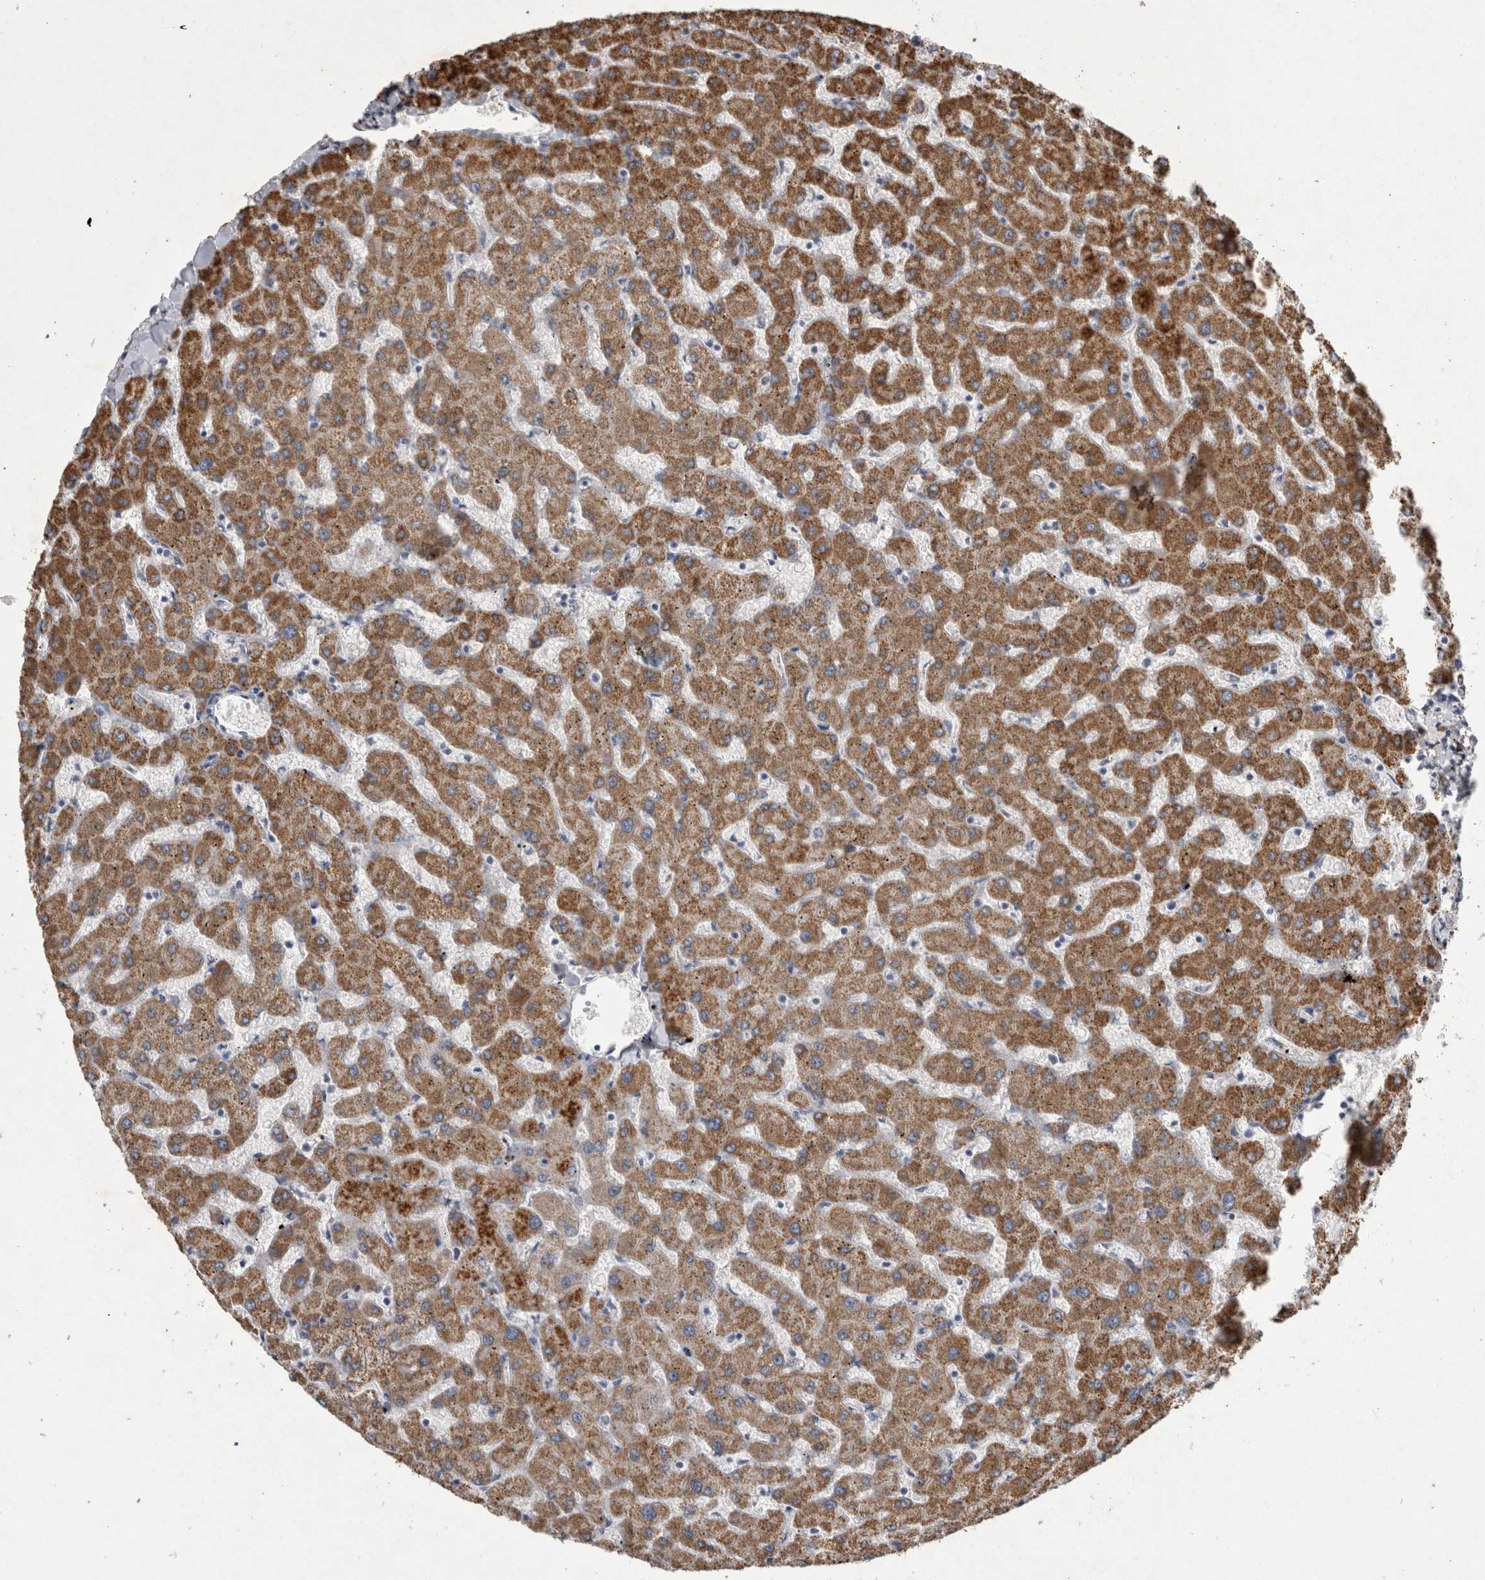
{"staining": {"intensity": "moderate", "quantity": ">75%", "location": "cytoplasmic/membranous"}, "tissue": "liver", "cell_type": "Cholangiocytes", "image_type": "normal", "snomed": [{"axis": "morphology", "description": "Normal tissue, NOS"}, {"axis": "topography", "description": "Liver"}], "caption": "Immunohistochemistry (IHC) micrograph of normal liver stained for a protein (brown), which reveals medium levels of moderate cytoplasmic/membranous expression in approximately >75% of cholangiocytes.", "gene": "DKK3", "patient": {"sex": "female", "age": 63}}